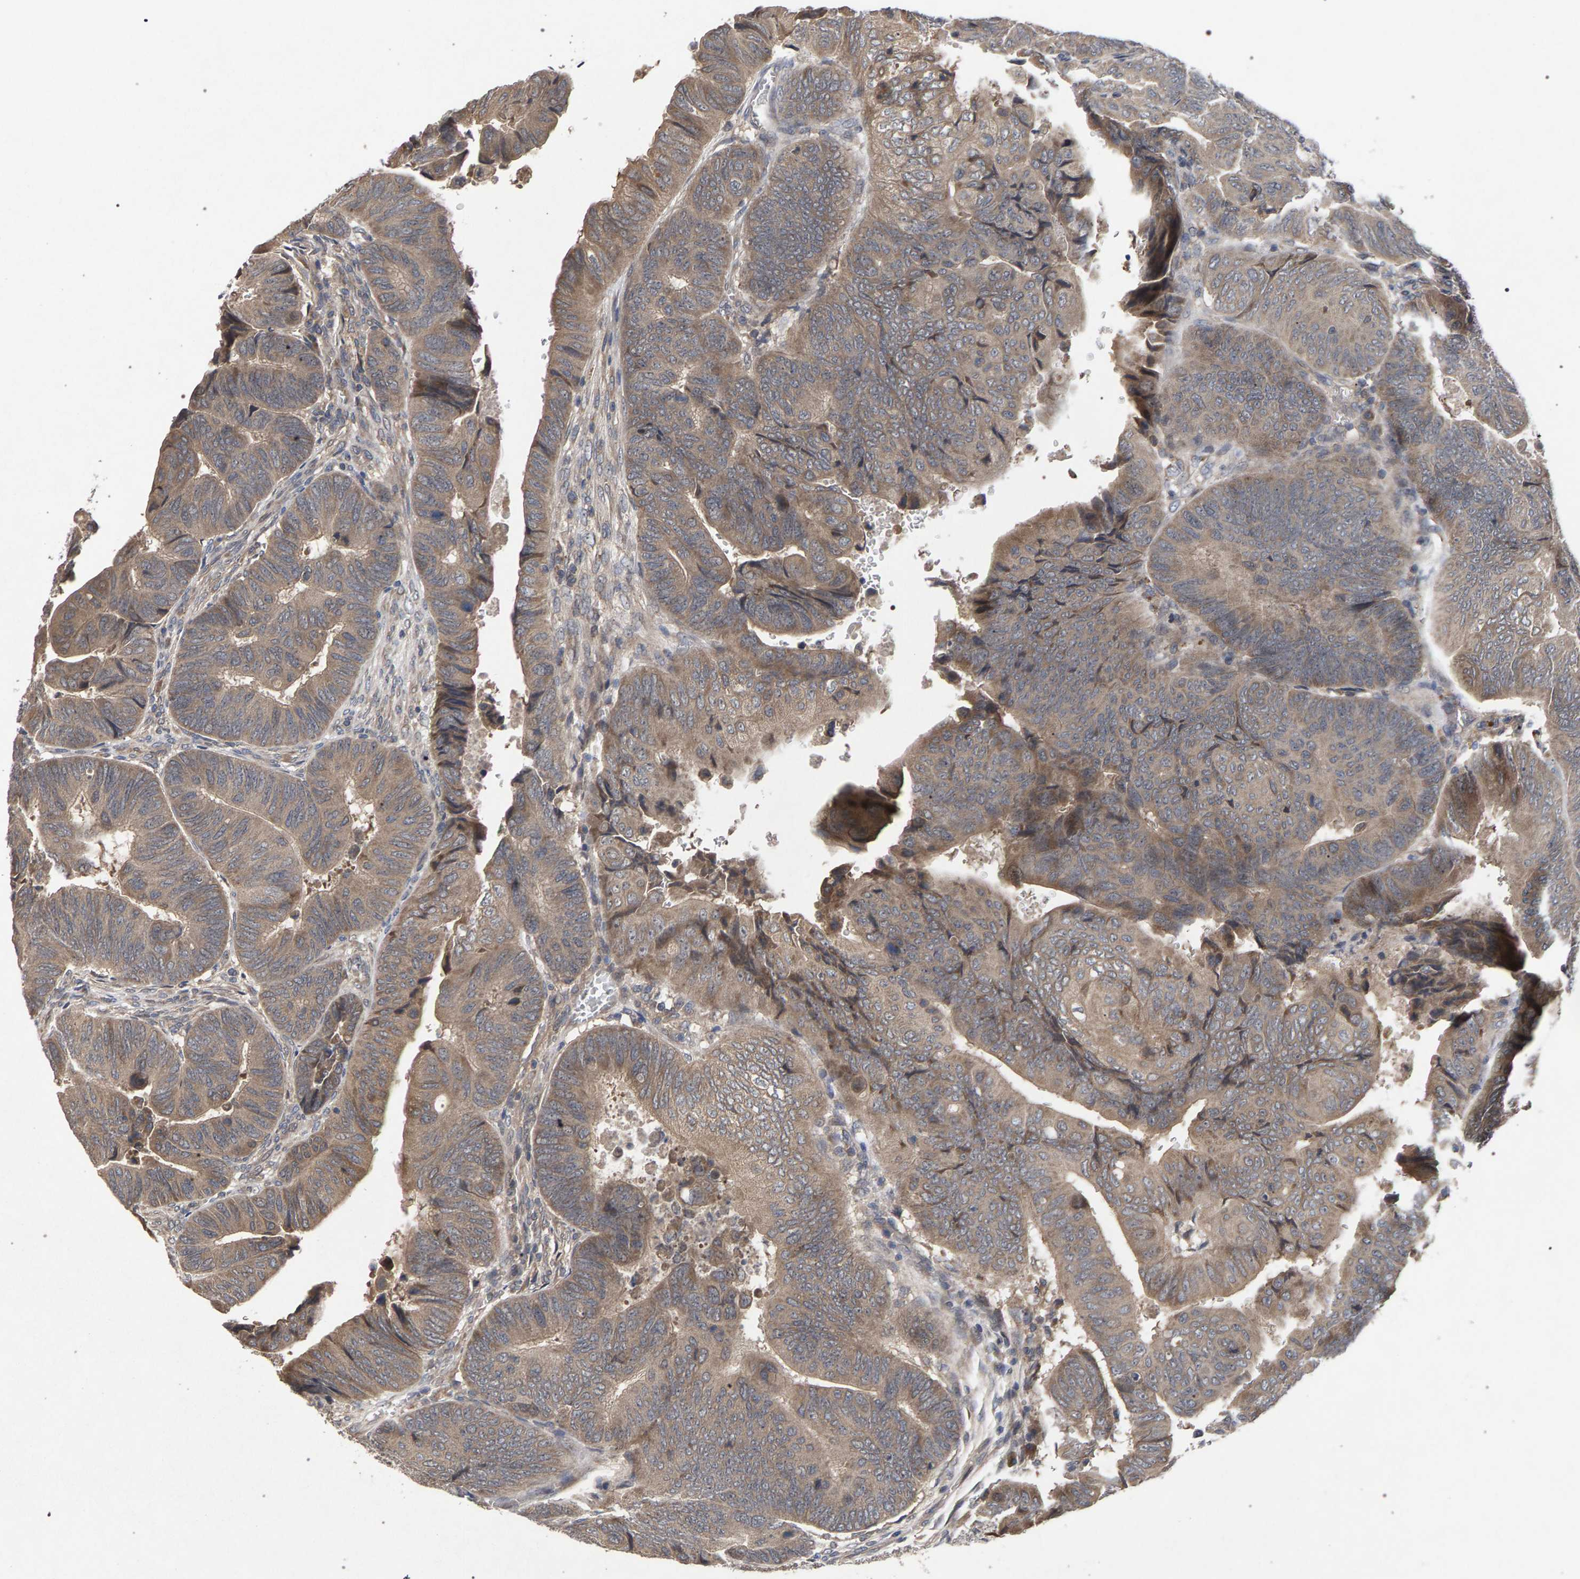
{"staining": {"intensity": "weak", "quantity": ">75%", "location": "cytoplasmic/membranous"}, "tissue": "colorectal cancer", "cell_type": "Tumor cells", "image_type": "cancer", "snomed": [{"axis": "morphology", "description": "Normal tissue, NOS"}, {"axis": "morphology", "description": "Adenocarcinoma, NOS"}, {"axis": "topography", "description": "Rectum"}, {"axis": "topography", "description": "Peripheral nerve tissue"}], "caption": "Colorectal adenocarcinoma stained with DAB (3,3'-diaminobenzidine) immunohistochemistry (IHC) reveals low levels of weak cytoplasmic/membranous staining in approximately >75% of tumor cells.", "gene": "SLC4A4", "patient": {"sex": "male", "age": 92}}